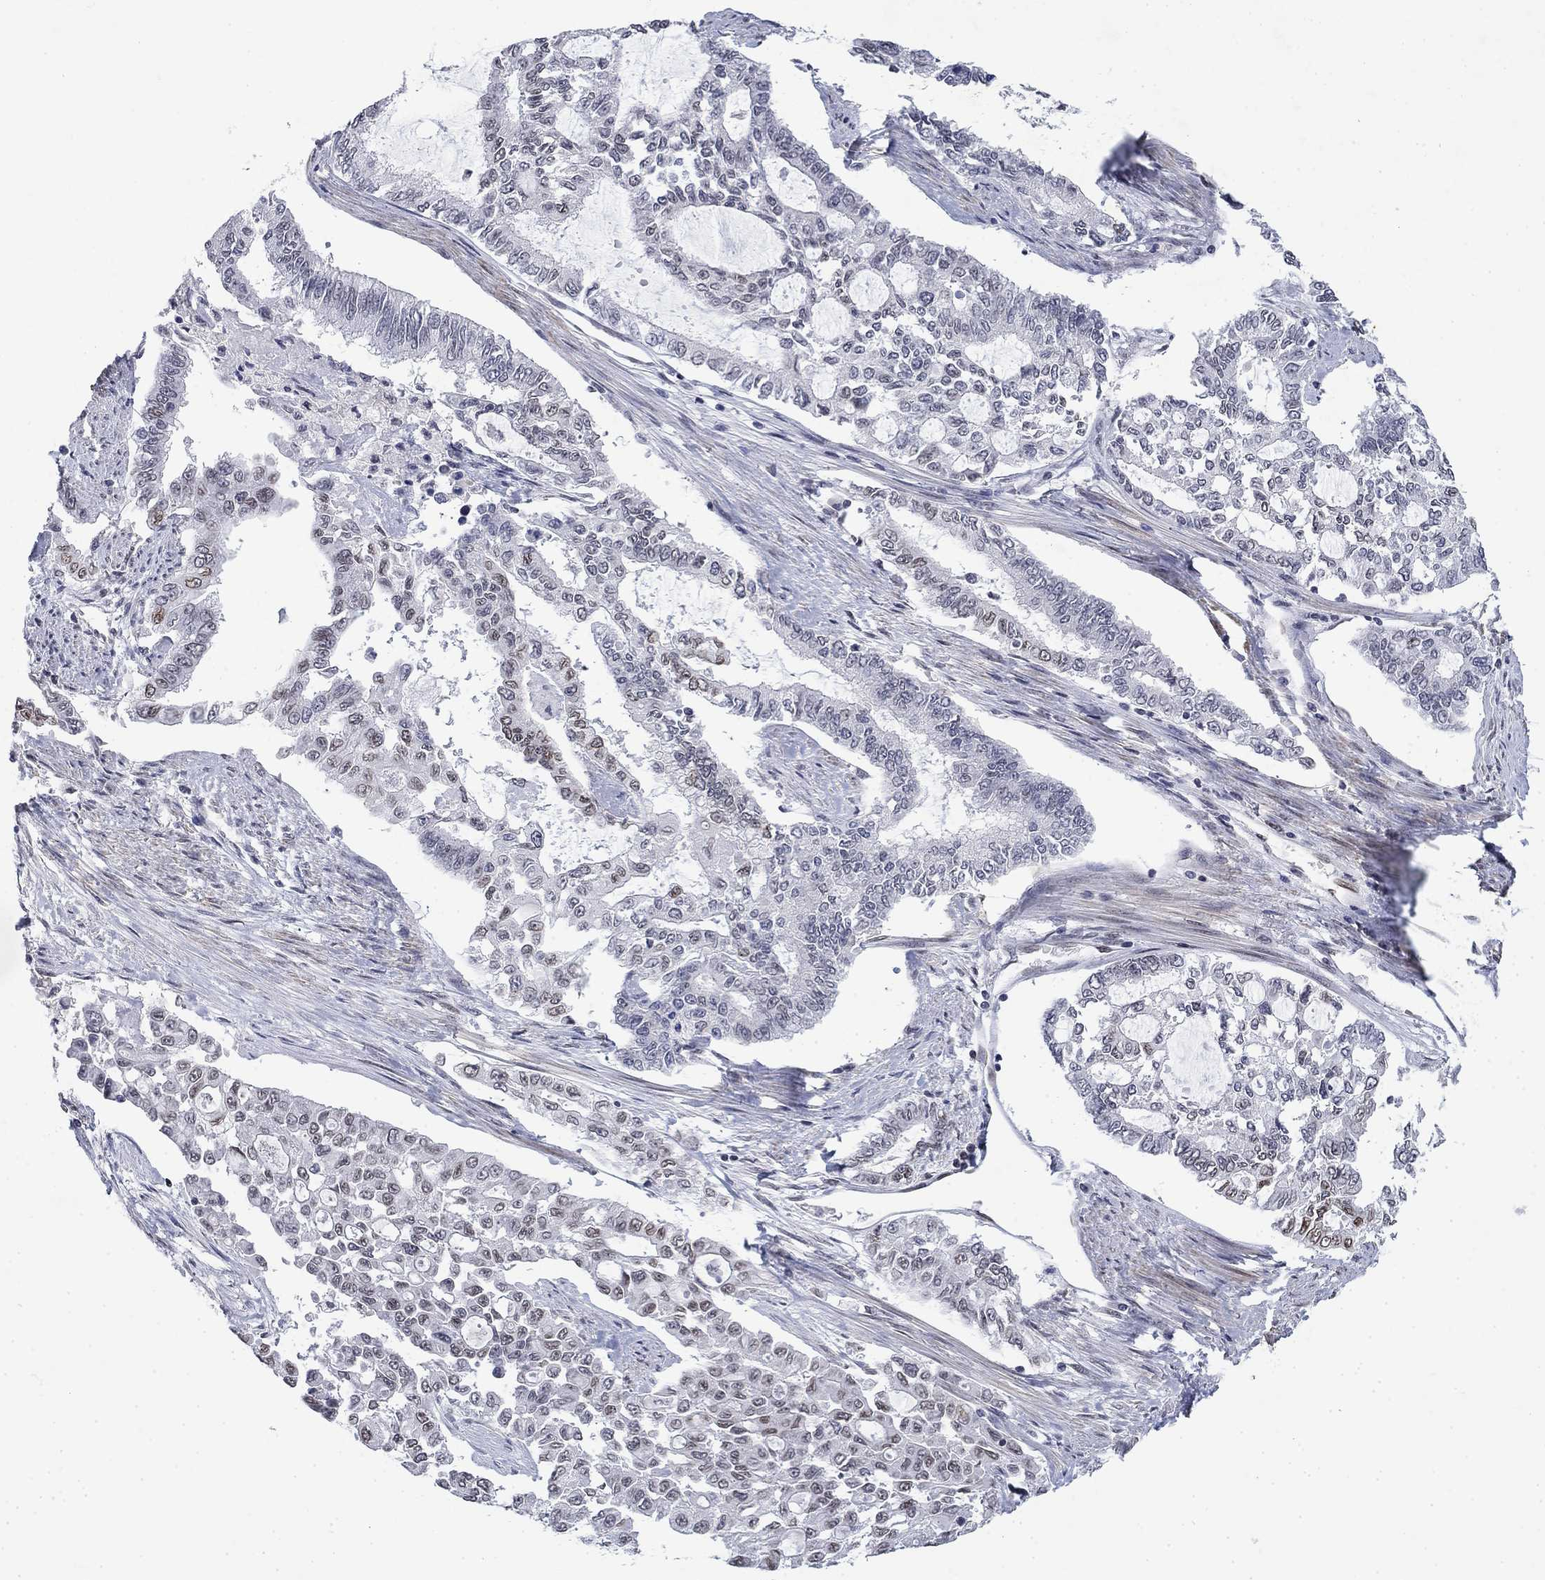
{"staining": {"intensity": "strong", "quantity": "<25%", "location": "cytoplasmic/membranous,nuclear"}, "tissue": "endometrial cancer", "cell_type": "Tumor cells", "image_type": "cancer", "snomed": [{"axis": "morphology", "description": "Adenocarcinoma, NOS"}, {"axis": "topography", "description": "Uterus"}], "caption": "The micrograph reveals staining of adenocarcinoma (endometrial), revealing strong cytoplasmic/membranous and nuclear protein expression (brown color) within tumor cells.", "gene": "TOR1AIP1", "patient": {"sex": "female", "age": 59}}